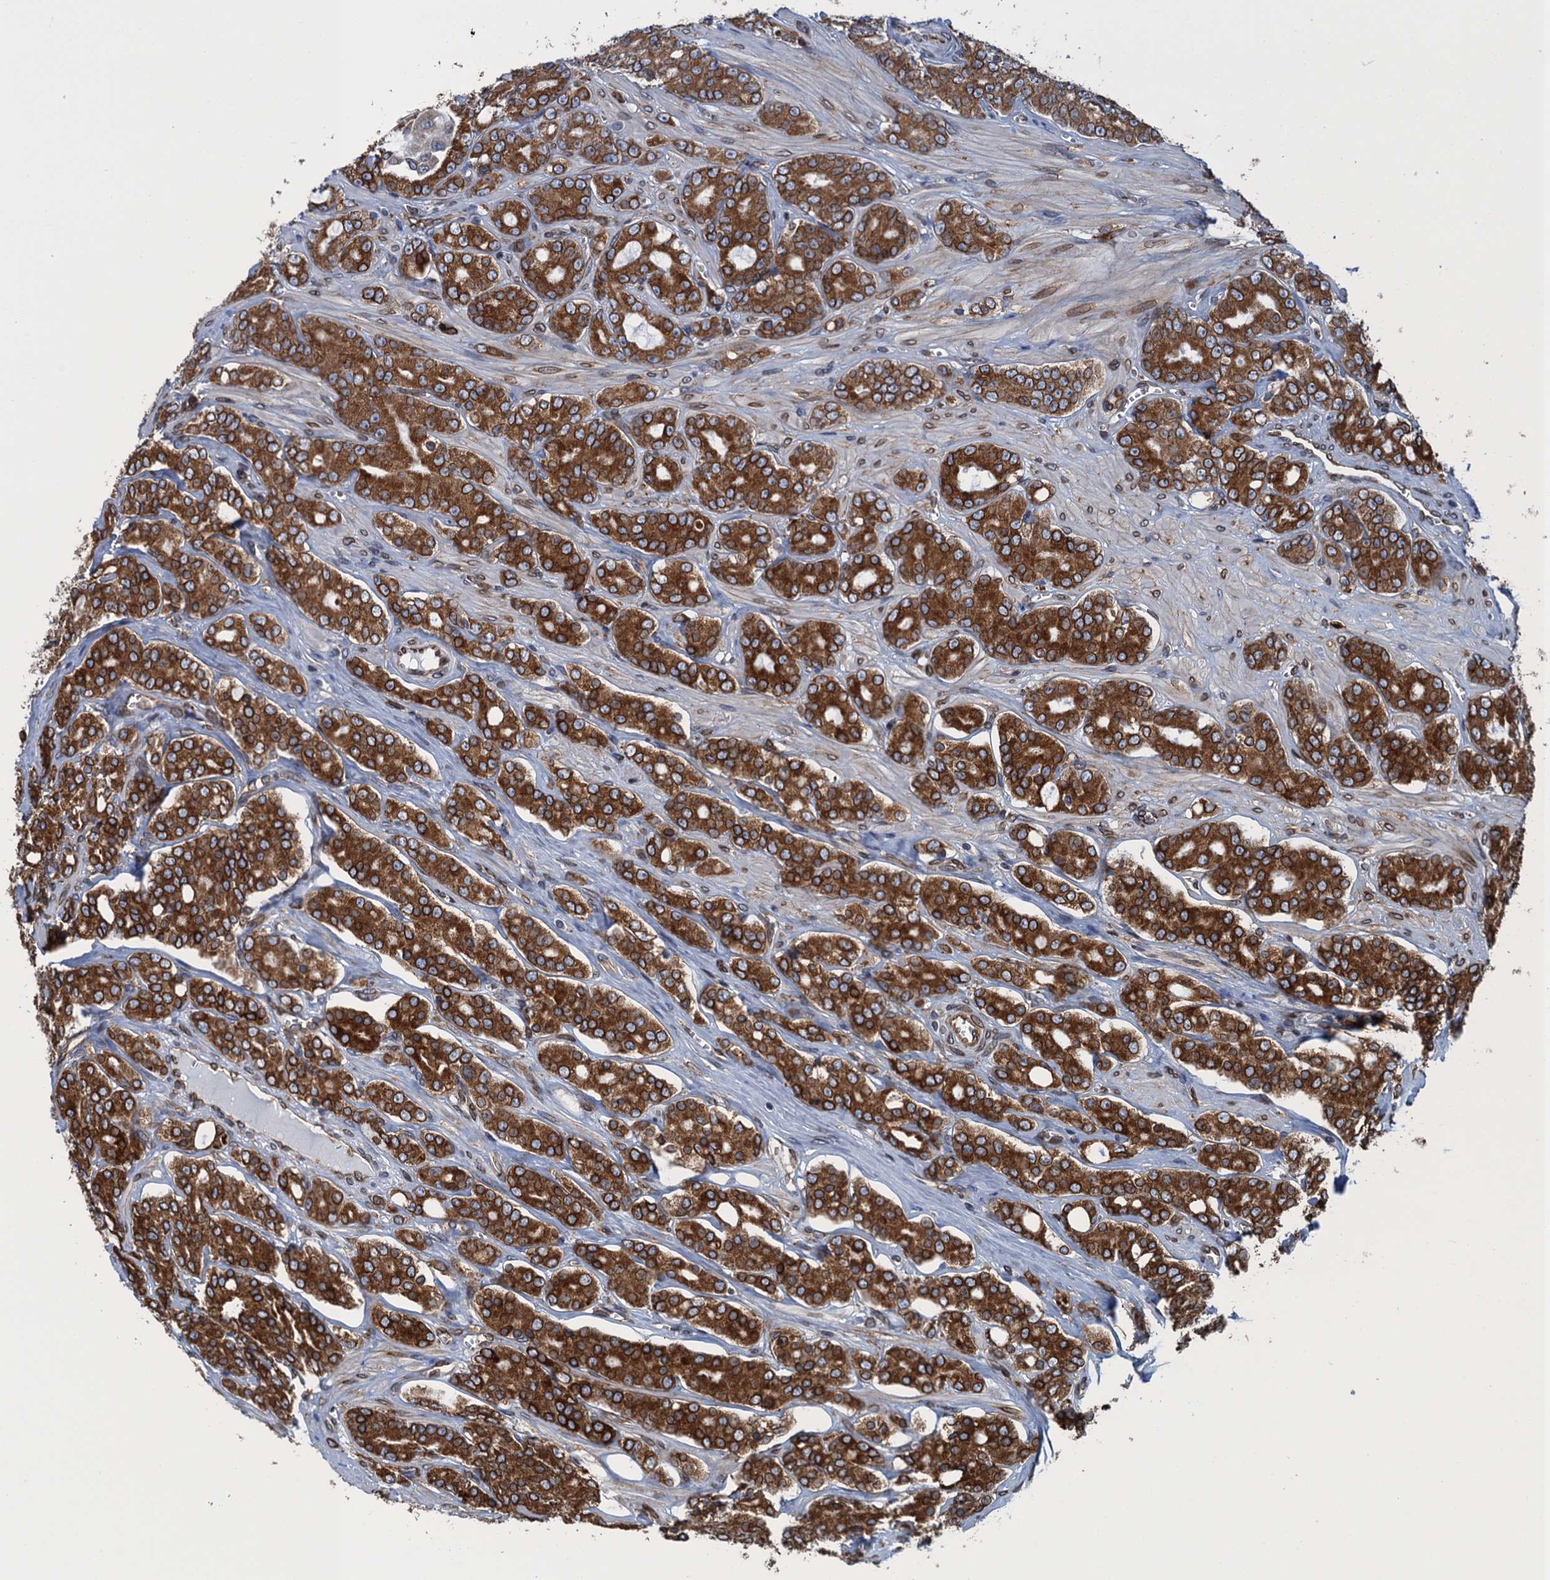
{"staining": {"intensity": "strong", "quantity": ">75%", "location": "cytoplasmic/membranous"}, "tissue": "prostate cancer", "cell_type": "Tumor cells", "image_type": "cancer", "snomed": [{"axis": "morphology", "description": "Adenocarcinoma, High grade"}, {"axis": "topography", "description": "Prostate"}], "caption": "DAB immunohistochemical staining of prostate cancer exhibits strong cytoplasmic/membranous protein staining in approximately >75% of tumor cells. (DAB IHC, brown staining for protein, blue staining for nuclei).", "gene": "TMEM205", "patient": {"sex": "male", "age": 62}}